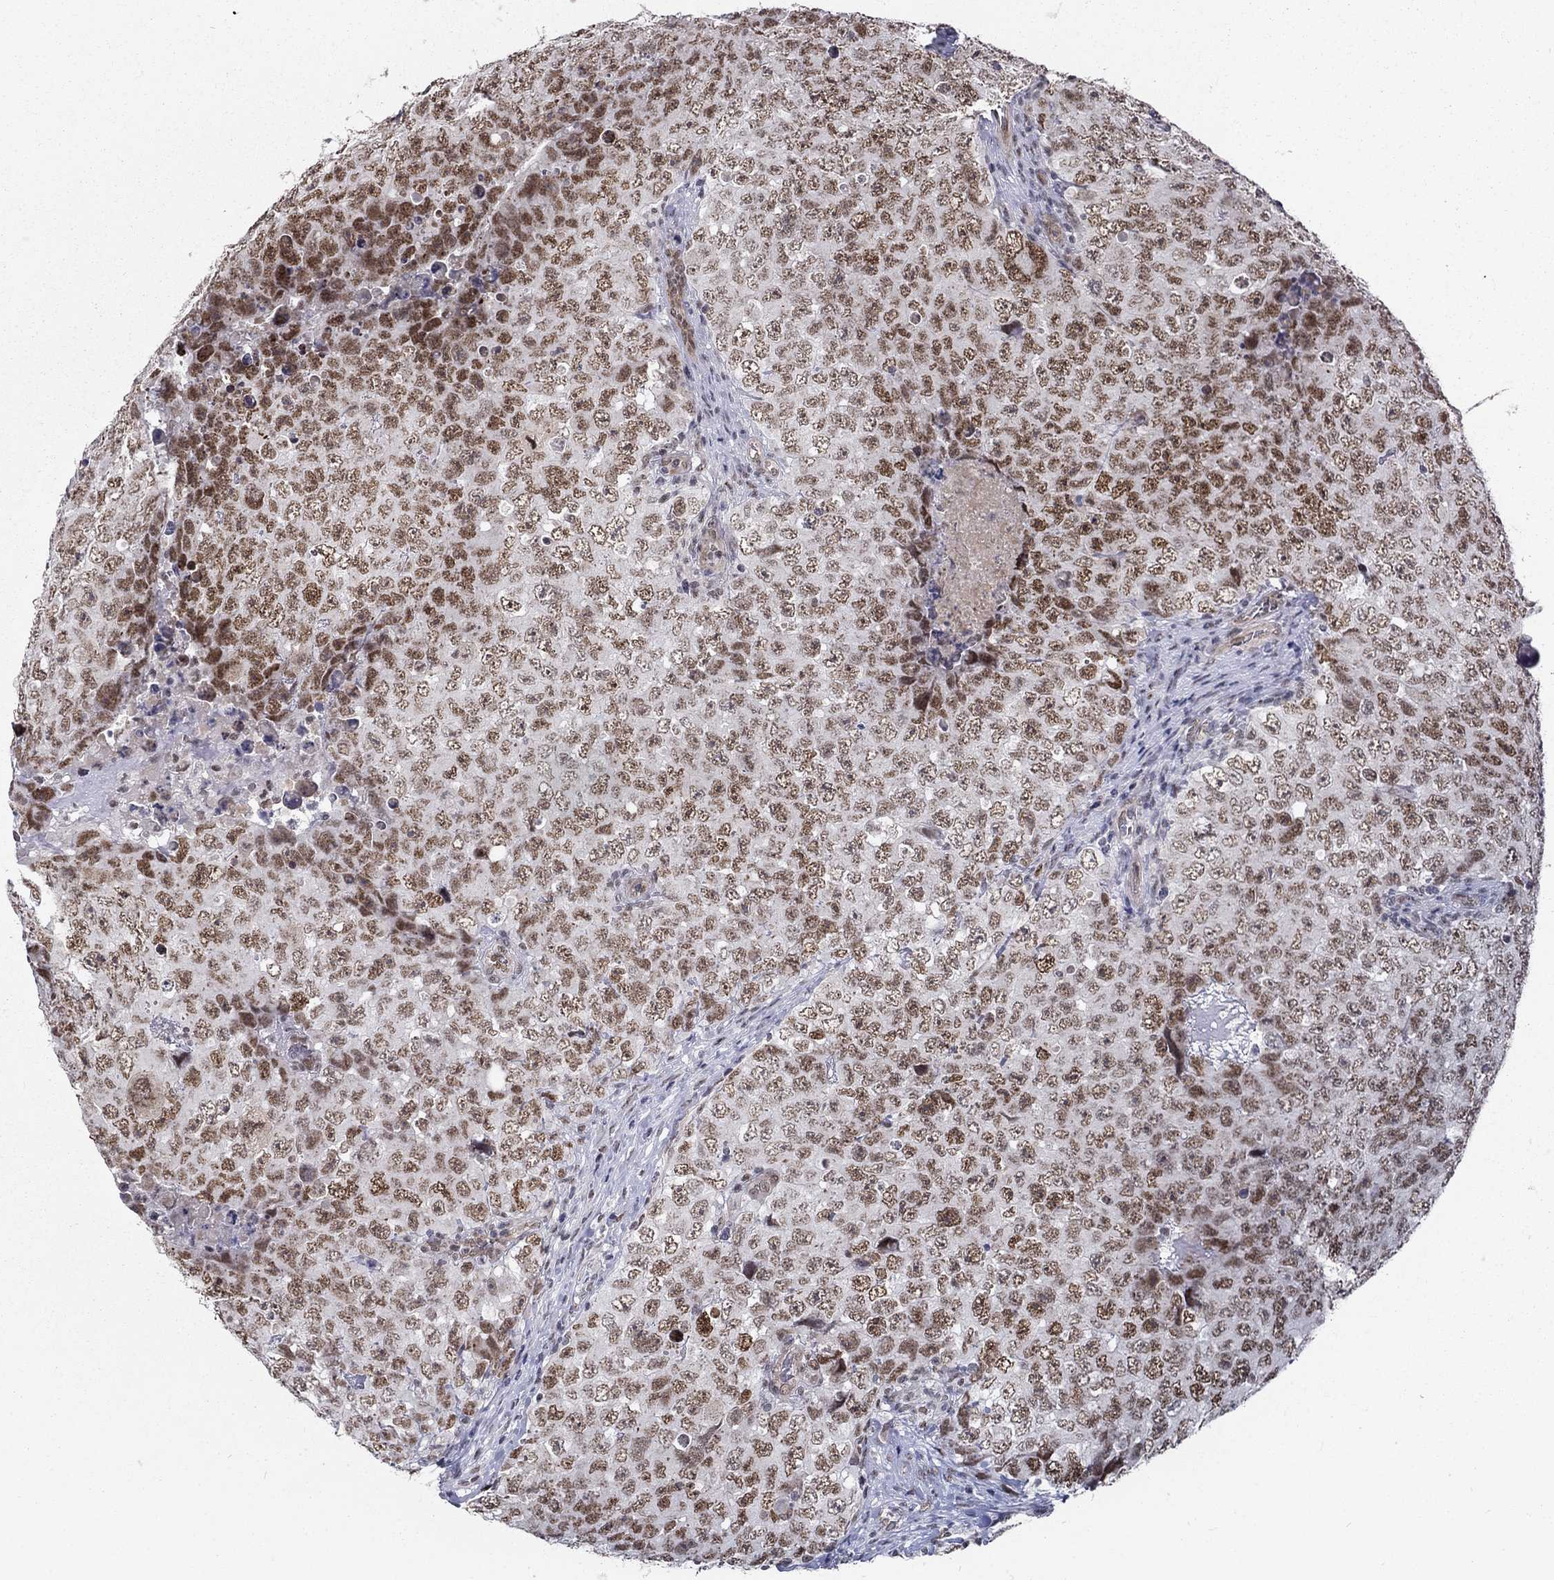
{"staining": {"intensity": "strong", "quantity": "25%-75%", "location": "nuclear"}, "tissue": "testis cancer", "cell_type": "Tumor cells", "image_type": "cancer", "snomed": [{"axis": "morphology", "description": "Seminoma, NOS"}, {"axis": "topography", "description": "Testis"}], "caption": "Strong nuclear staining is present in approximately 25%-75% of tumor cells in testis cancer. Using DAB (brown) and hematoxylin (blue) stains, captured at high magnification using brightfield microscopy.", "gene": "ZBED1", "patient": {"sex": "male", "age": 34}}